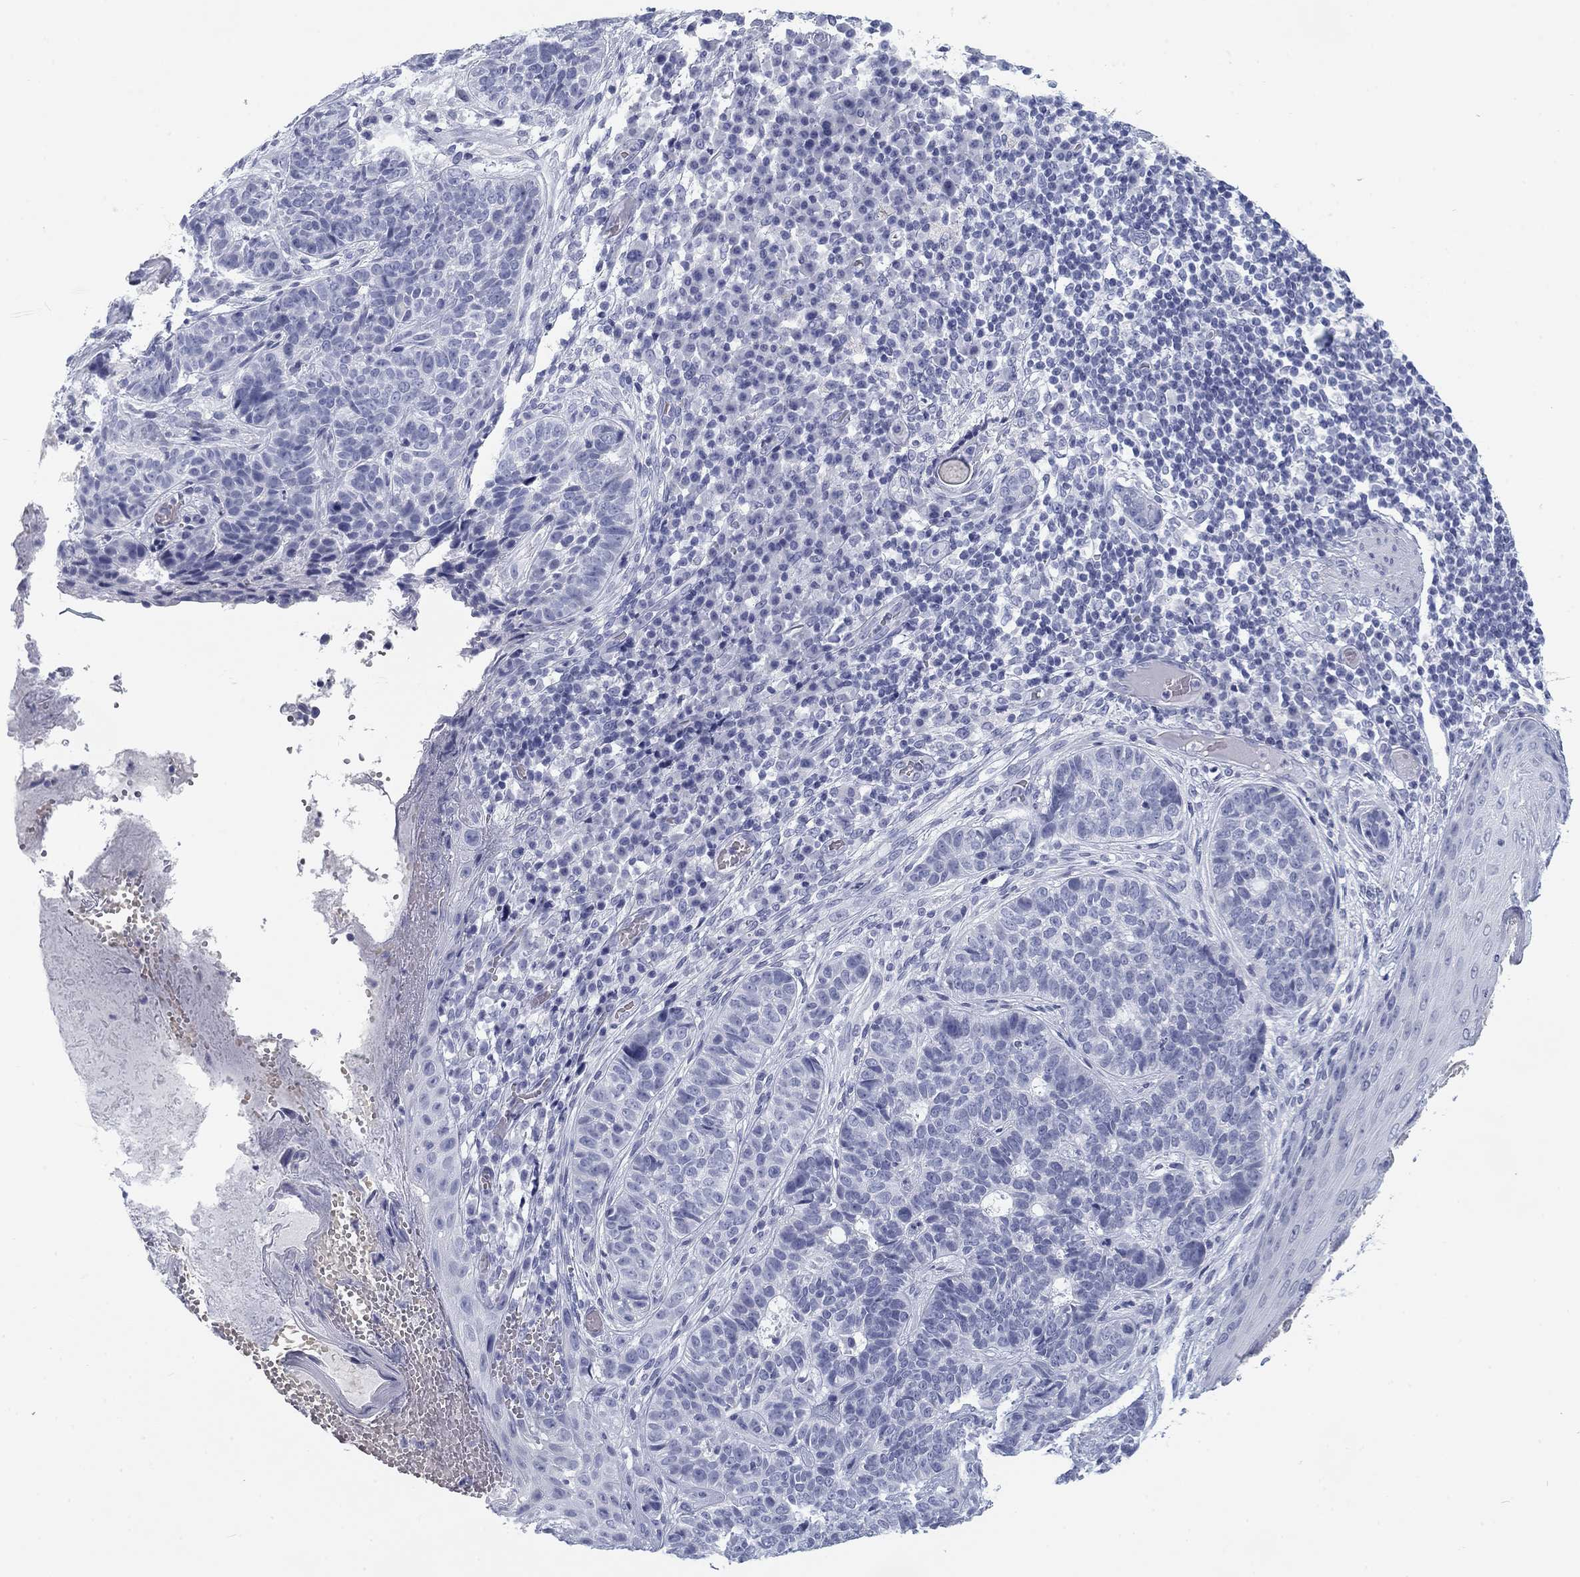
{"staining": {"intensity": "negative", "quantity": "none", "location": "none"}, "tissue": "skin cancer", "cell_type": "Tumor cells", "image_type": "cancer", "snomed": [{"axis": "morphology", "description": "Basal cell carcinoma"}, {"axis": "topography", "description": "Skin"}], "caption": "Skin cancer was stained to show a protein in brown. There is no significant positivity in tumor cells. (DAB (3,3'-diaminobenzidine) immunohistochemistry with hematoxylin counter stain).", "gene": "CALB1", "patient": {"sex": "female", "age": 69}}